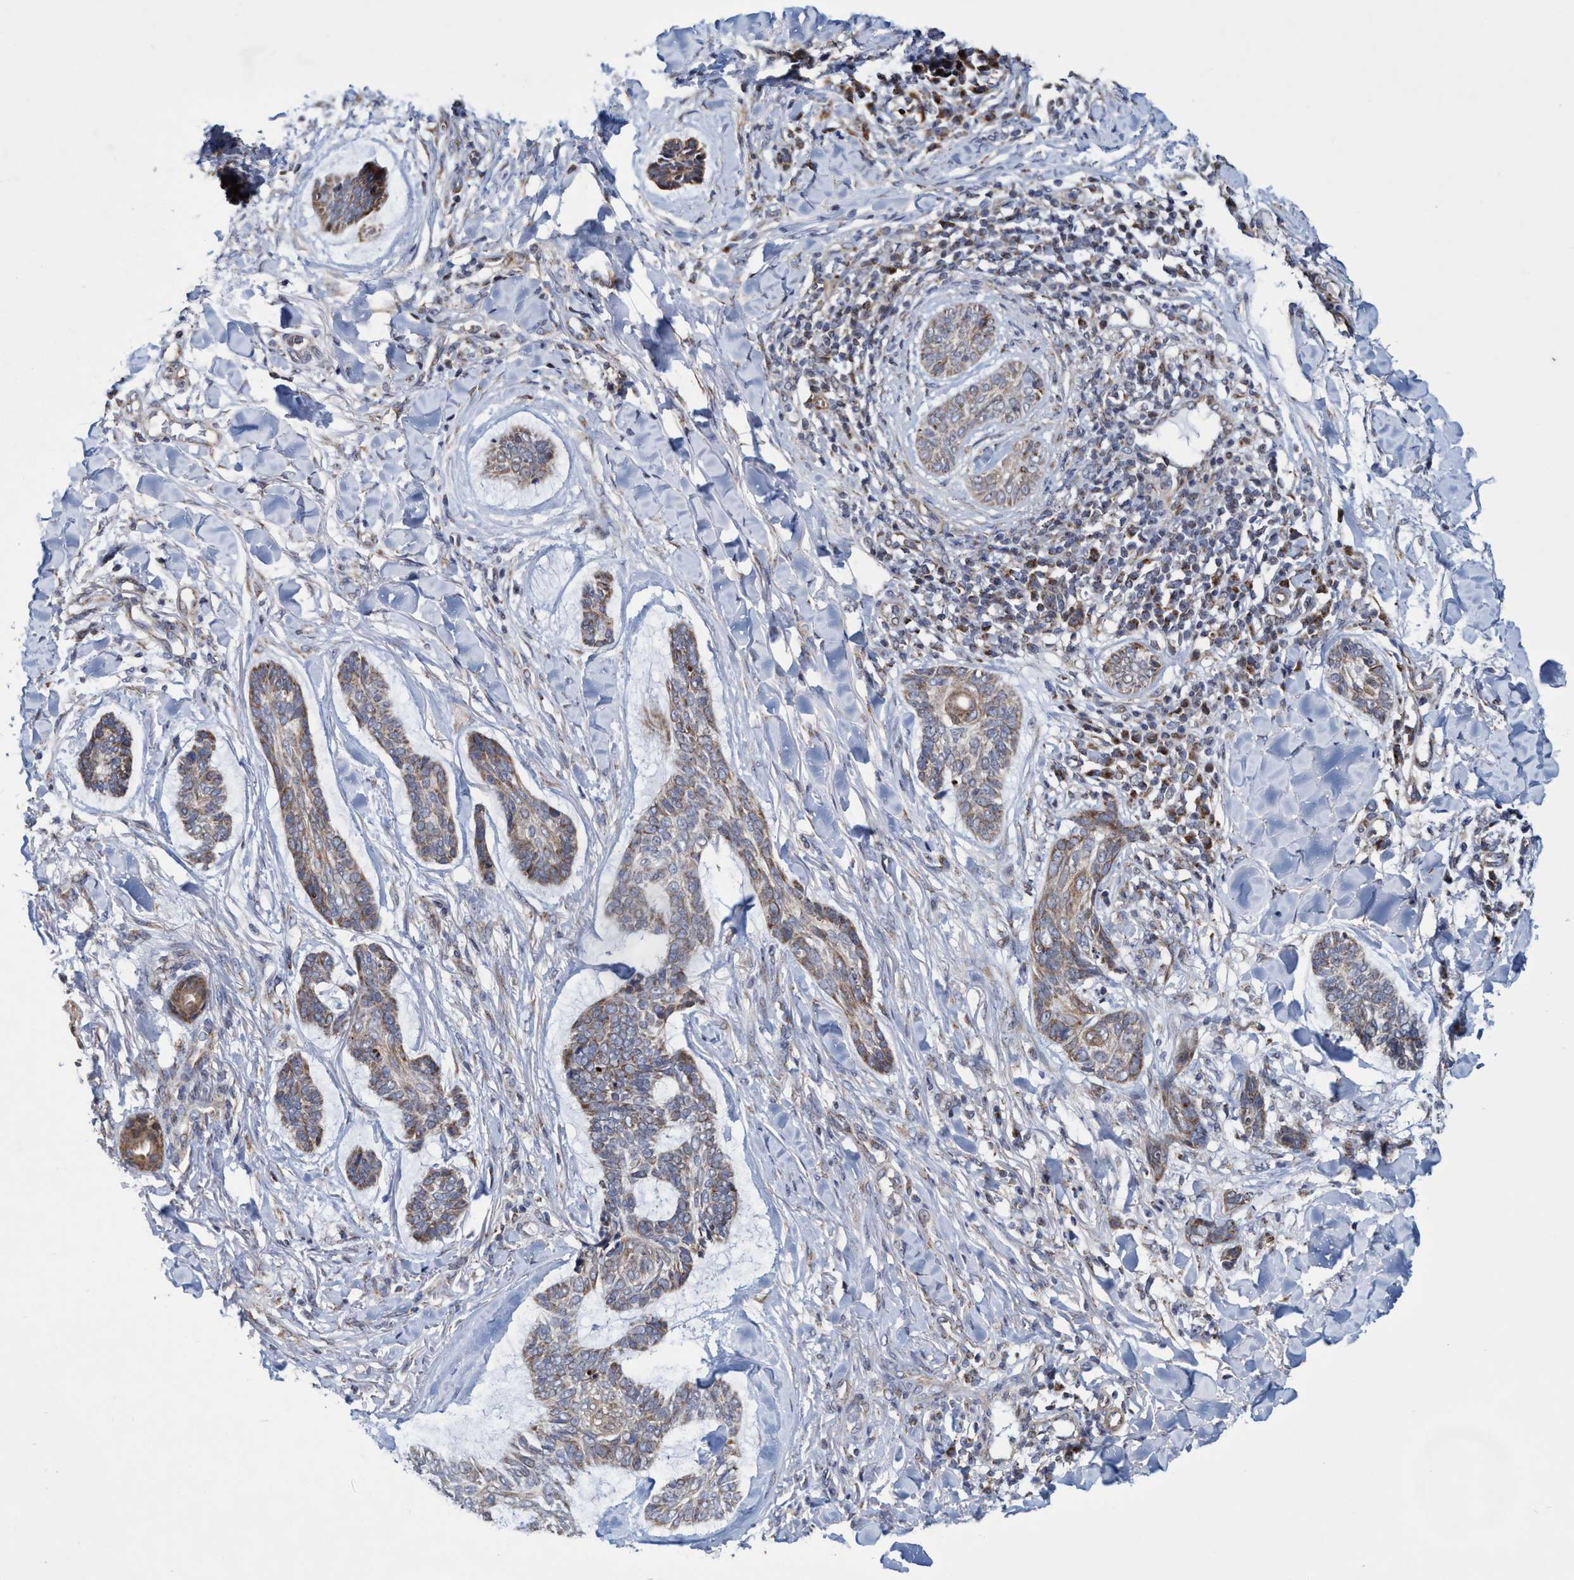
{"staining": {"intensity": "moderate", "quantity": ">75%", "location": "cytoplasmic/membranous"}, "tissue": "skin cancer", "cell_type": "Tumor cells", "image_type": "cancer", "snomed": [{"axis": "morphology", "description": "Basal cell carcinoma"}, {"axis": "topography", "description": "Skin"}], "caption": "Human skin basal cell carcinoma stained with a protein marker reveals moderate staining in tumor cells.", "gene": "POLR1F", "patient": {"sex": "male", "age": 43}}